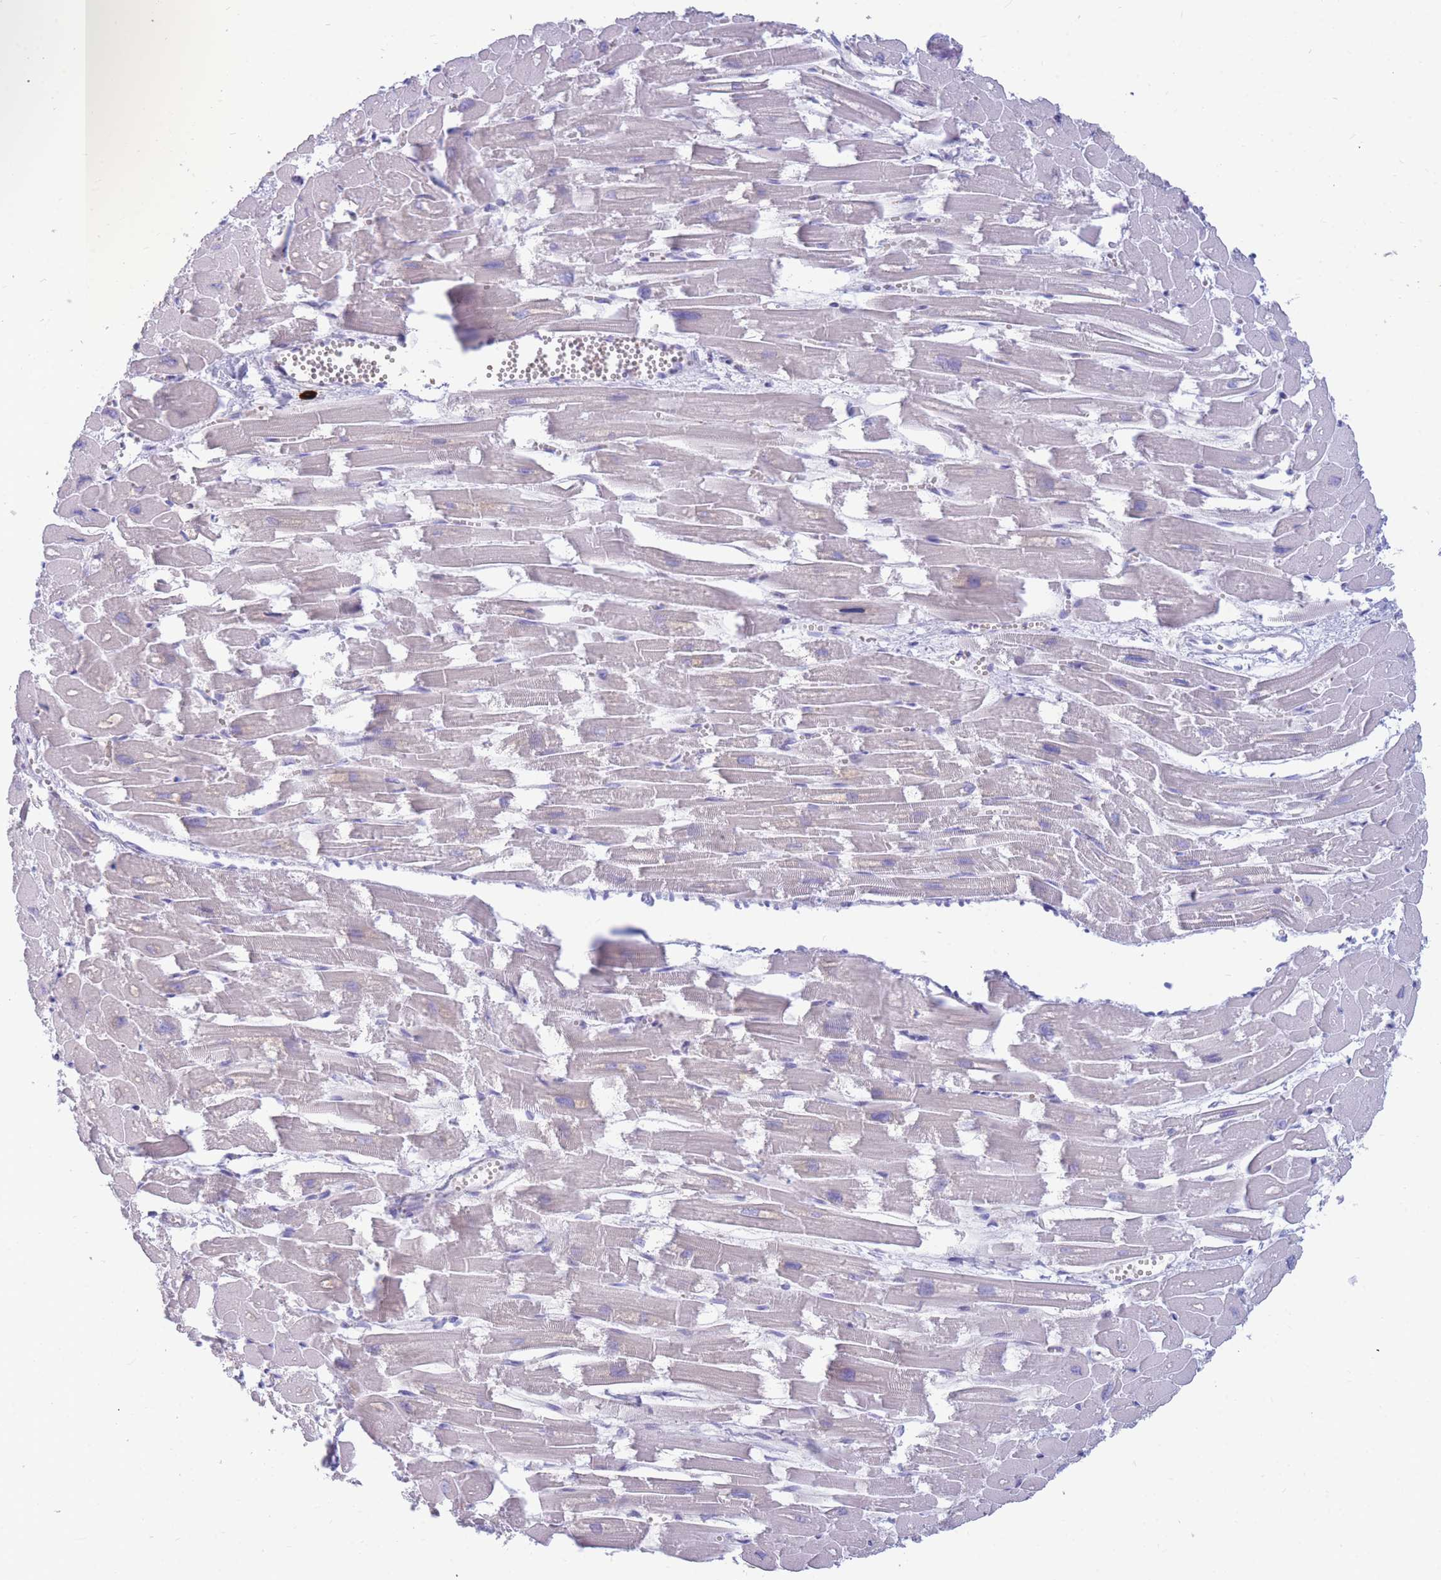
{"staining": {"intensity": "negative", "quantity": "none", "location": "none"}, "tissue": "heart muscle", "cell_type": "Cardiomyocytes", "image_type": "normal", "snomed": [{"axis": "morphology", "description": "Normal tissue, NOS"}, {"axis": "topography", "description": "Heart"}], "caption": "Cardiomyocytes are negative for brown protein staining in normal heart muscle. (DAB immunohistochemistry with hematoxylin counter stain).", "gene": "TPSAB1", "patient": {"sex": "male", "age": 54}}